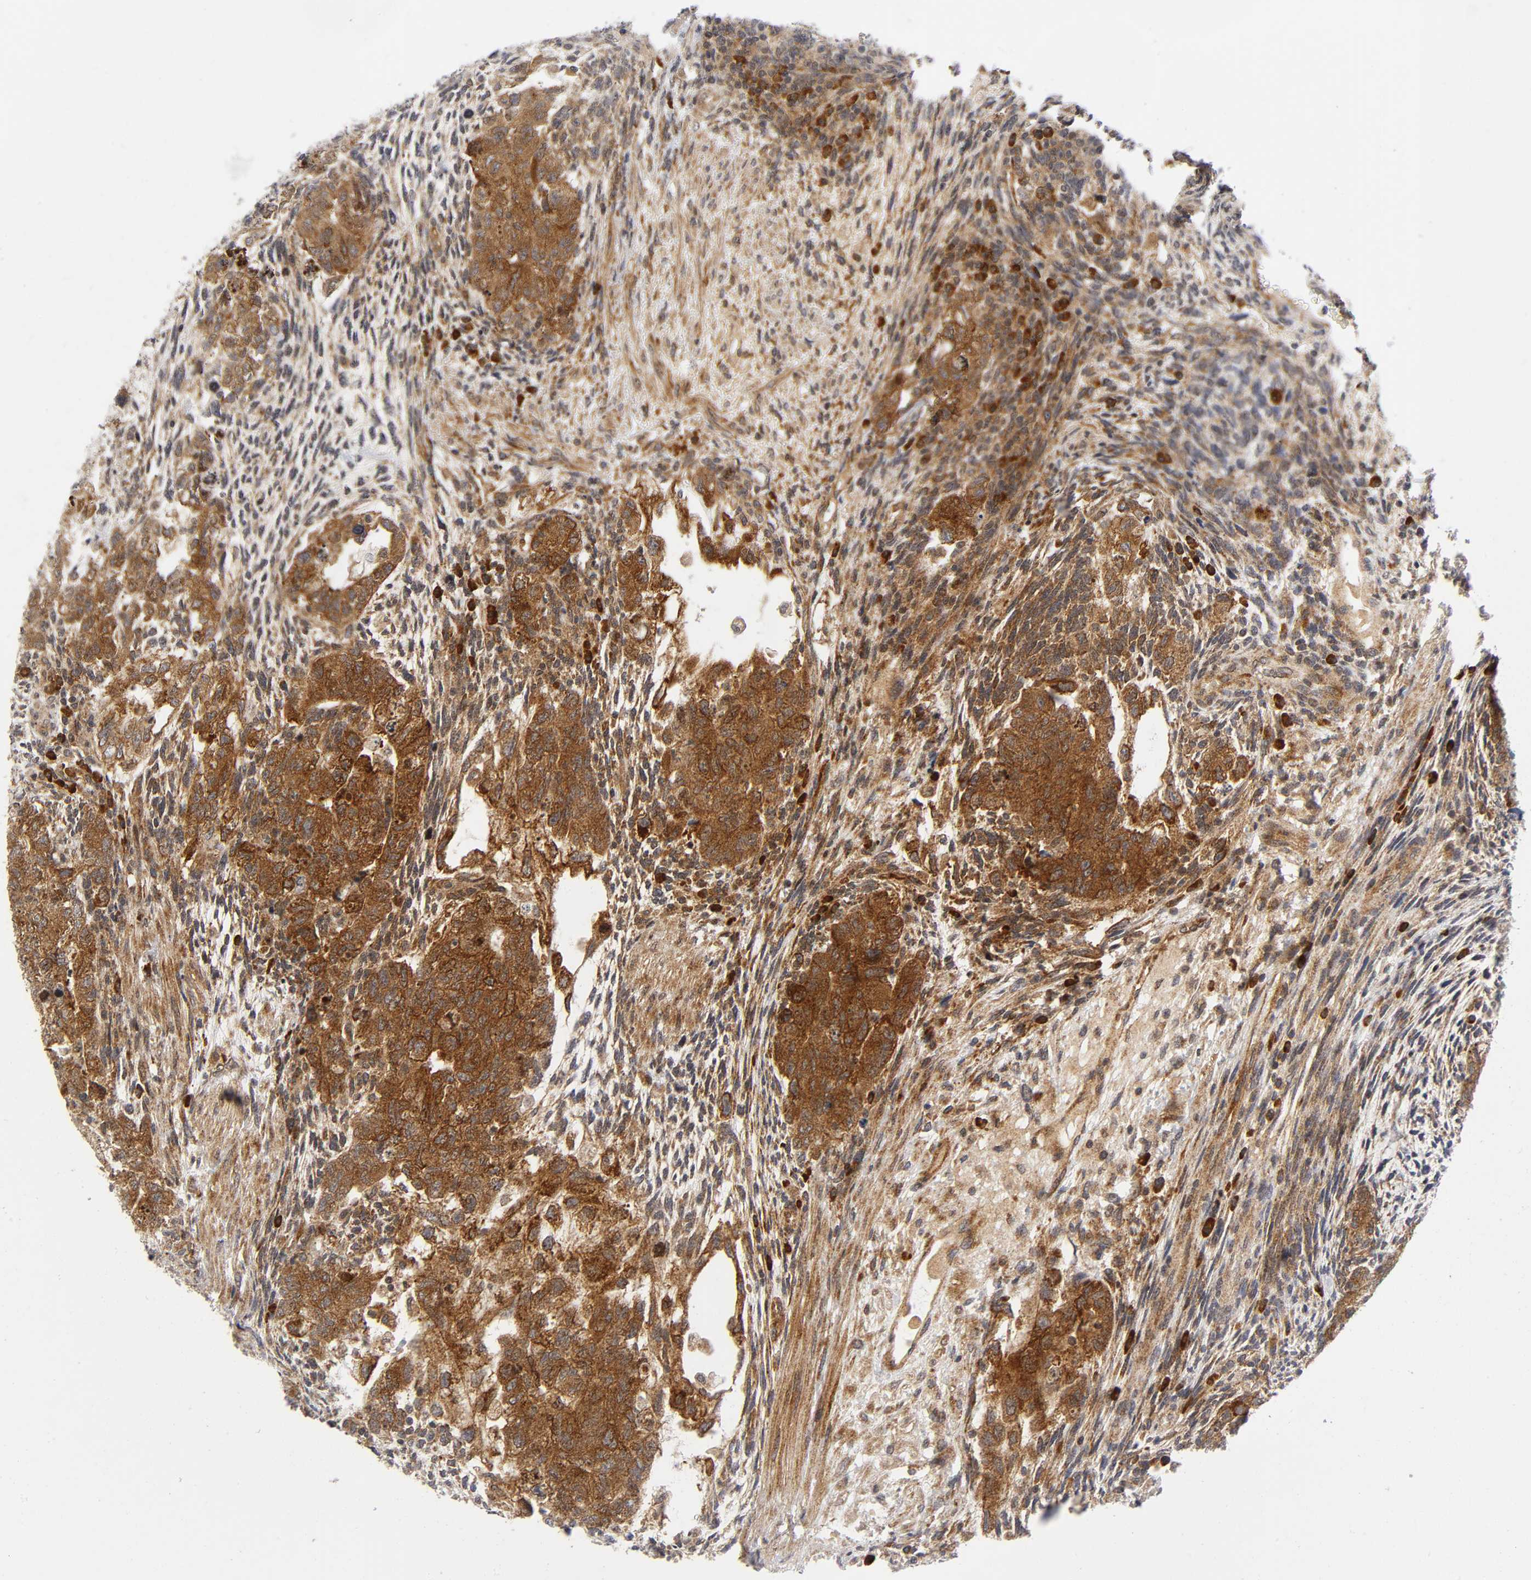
{"staining": {"intensity": "strong", "quantity": ">75%", "location": "cytoplasmic/membranous"}, "tissue": "testis cancer", "cell_type": "Tumor cells", "image_type": "cancer", "snomed": [{"axis": "morphology", "description": "Normal tissue, NOS"}, {"axis": "morphology", "description": "Carcinoma, Embryonal, NOS"}, {"axis": "topography", "description": "Testis"}], "caption": "Immunohistochemistry (IHC) (DAB) staining of embryonal carcinoma (testis) displays strong cytoplasmic/membranous protein expression in about >75% of tumor cells.", "gene": "EIF5", "patient": {"sex": "male", "age": 36}}